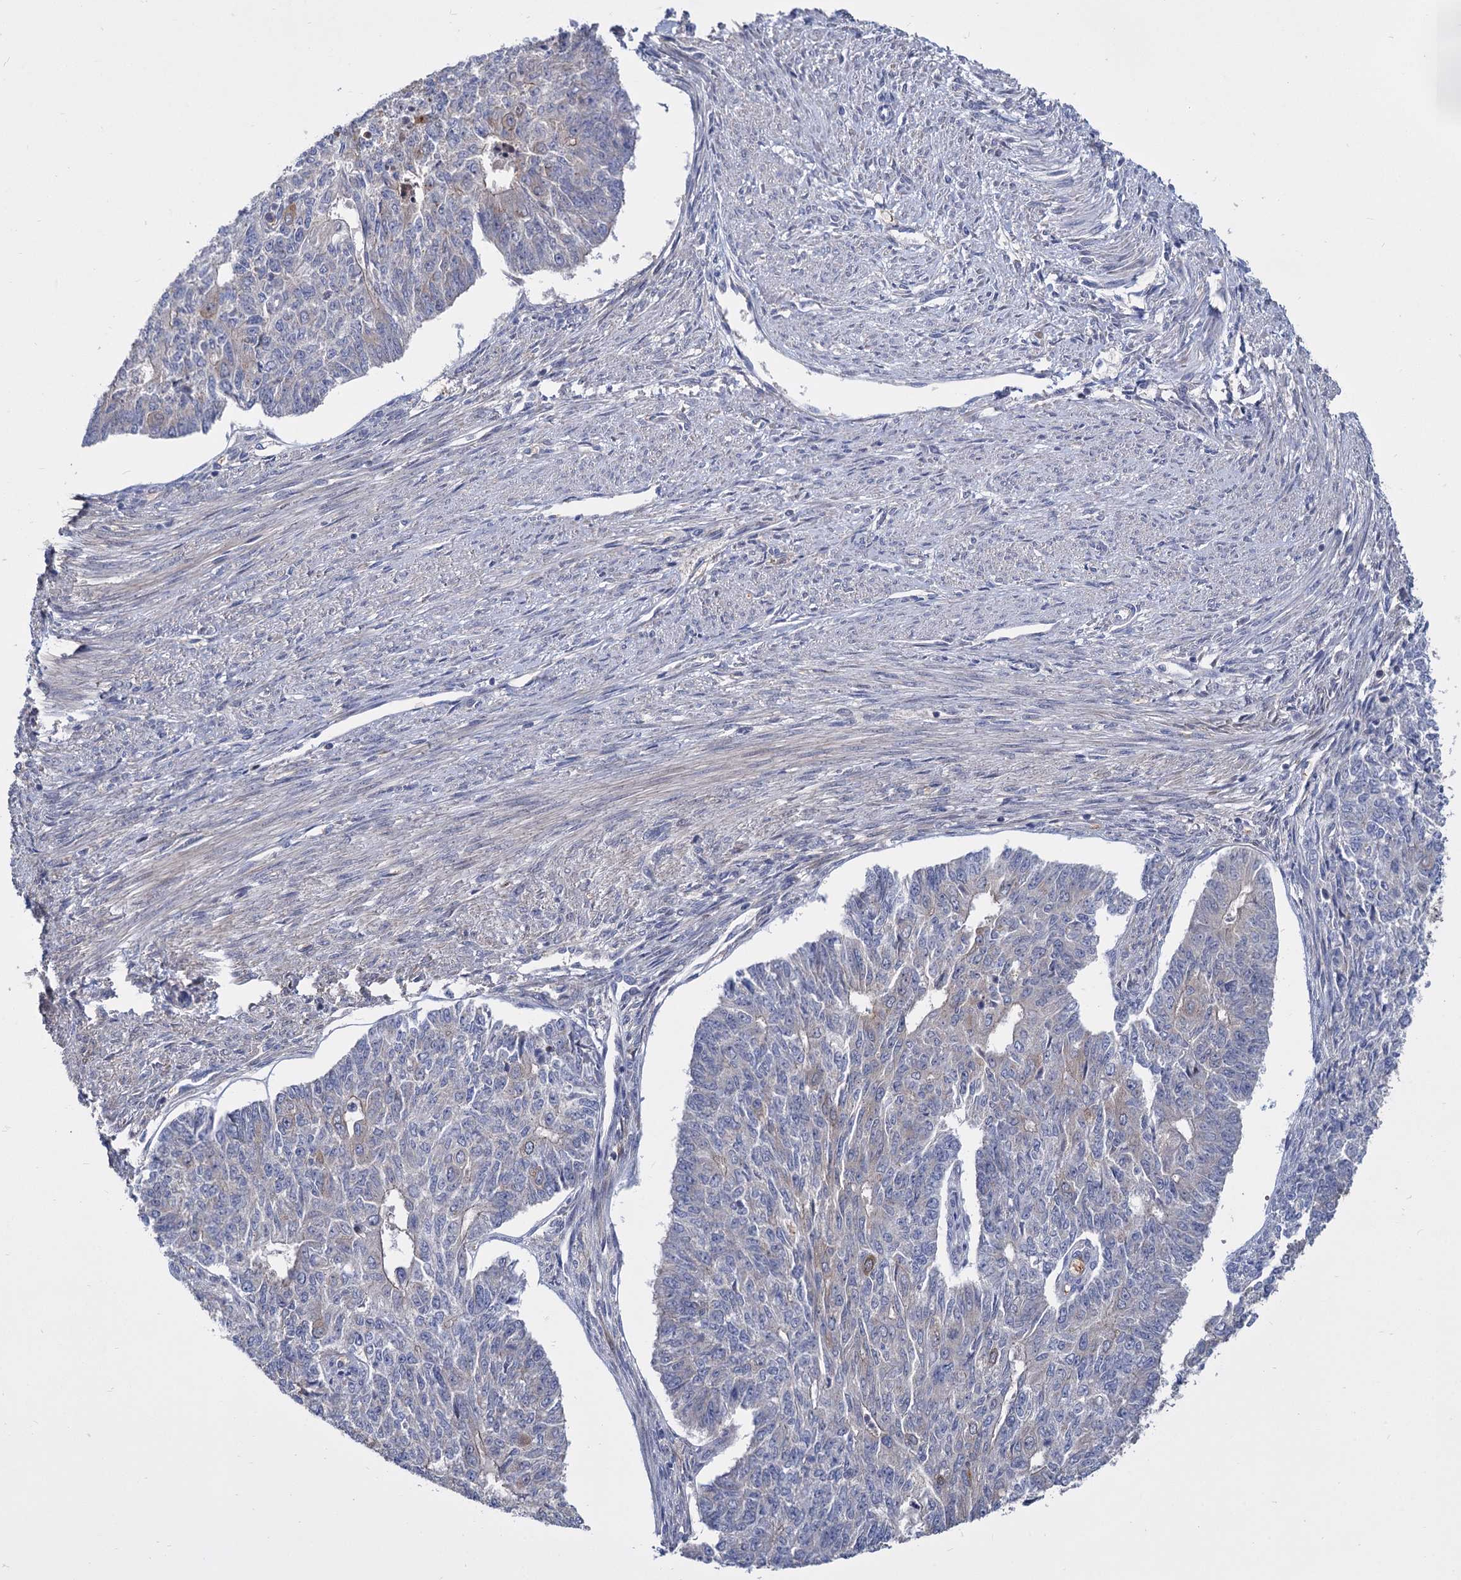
{"staining": {"intensity": "negative", "quantity": "none", "location": "none"}, "tissue": "endometrial cancer", "cell_type": "Tumor cells", "image_type": "cancer", "snomed": [{"axis": "morphology", "description": "Adenocarcinoma, NOS"}, {"axis": "topography", "description": "Endometrium"}], "caption": "A high-resolution photomicrograph shows immunohistochemistry (IHC) staining of endometrial adenocarcinoma, which demonstrates no significant expression in tumor cells.", "gene": "GCLC", "patient": {"sex": "female", "age": 32}}